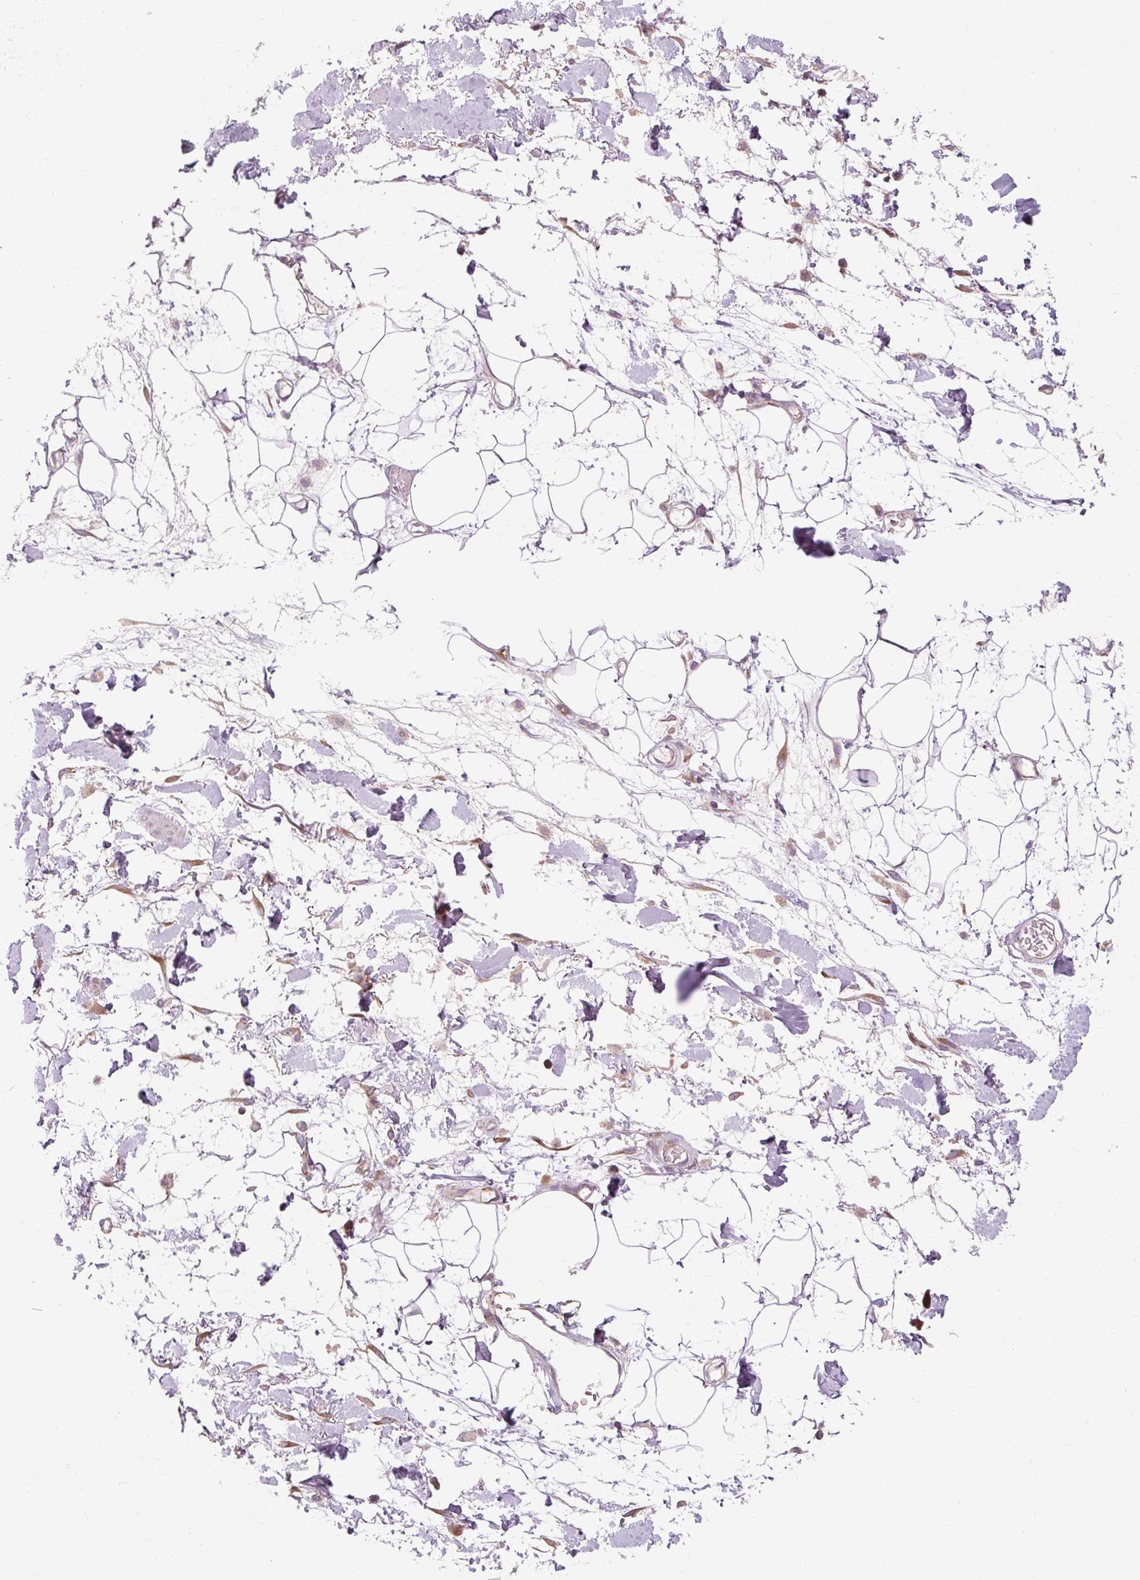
{"staining": {"intensity": "negative", "quantity": "none", "location": "none"}, "tissue": "adipose tissue", "cell_type": "Adipocytes", "image_type": "normal", "snomed": [{"axis": "morphology", "description": "Normal tissue, NOS"}, {"axis": "topography", "description": "Vulva"}, {"axis": "topography", "description": "Peripheral nerve tissue"}], "caption": "This is an immunohistochemistry micrograph of normal human adipose tissue. There is no expression in adipocytes.", "gene": "PRSS48", "patient": {"sex": "female", "age": 68}}